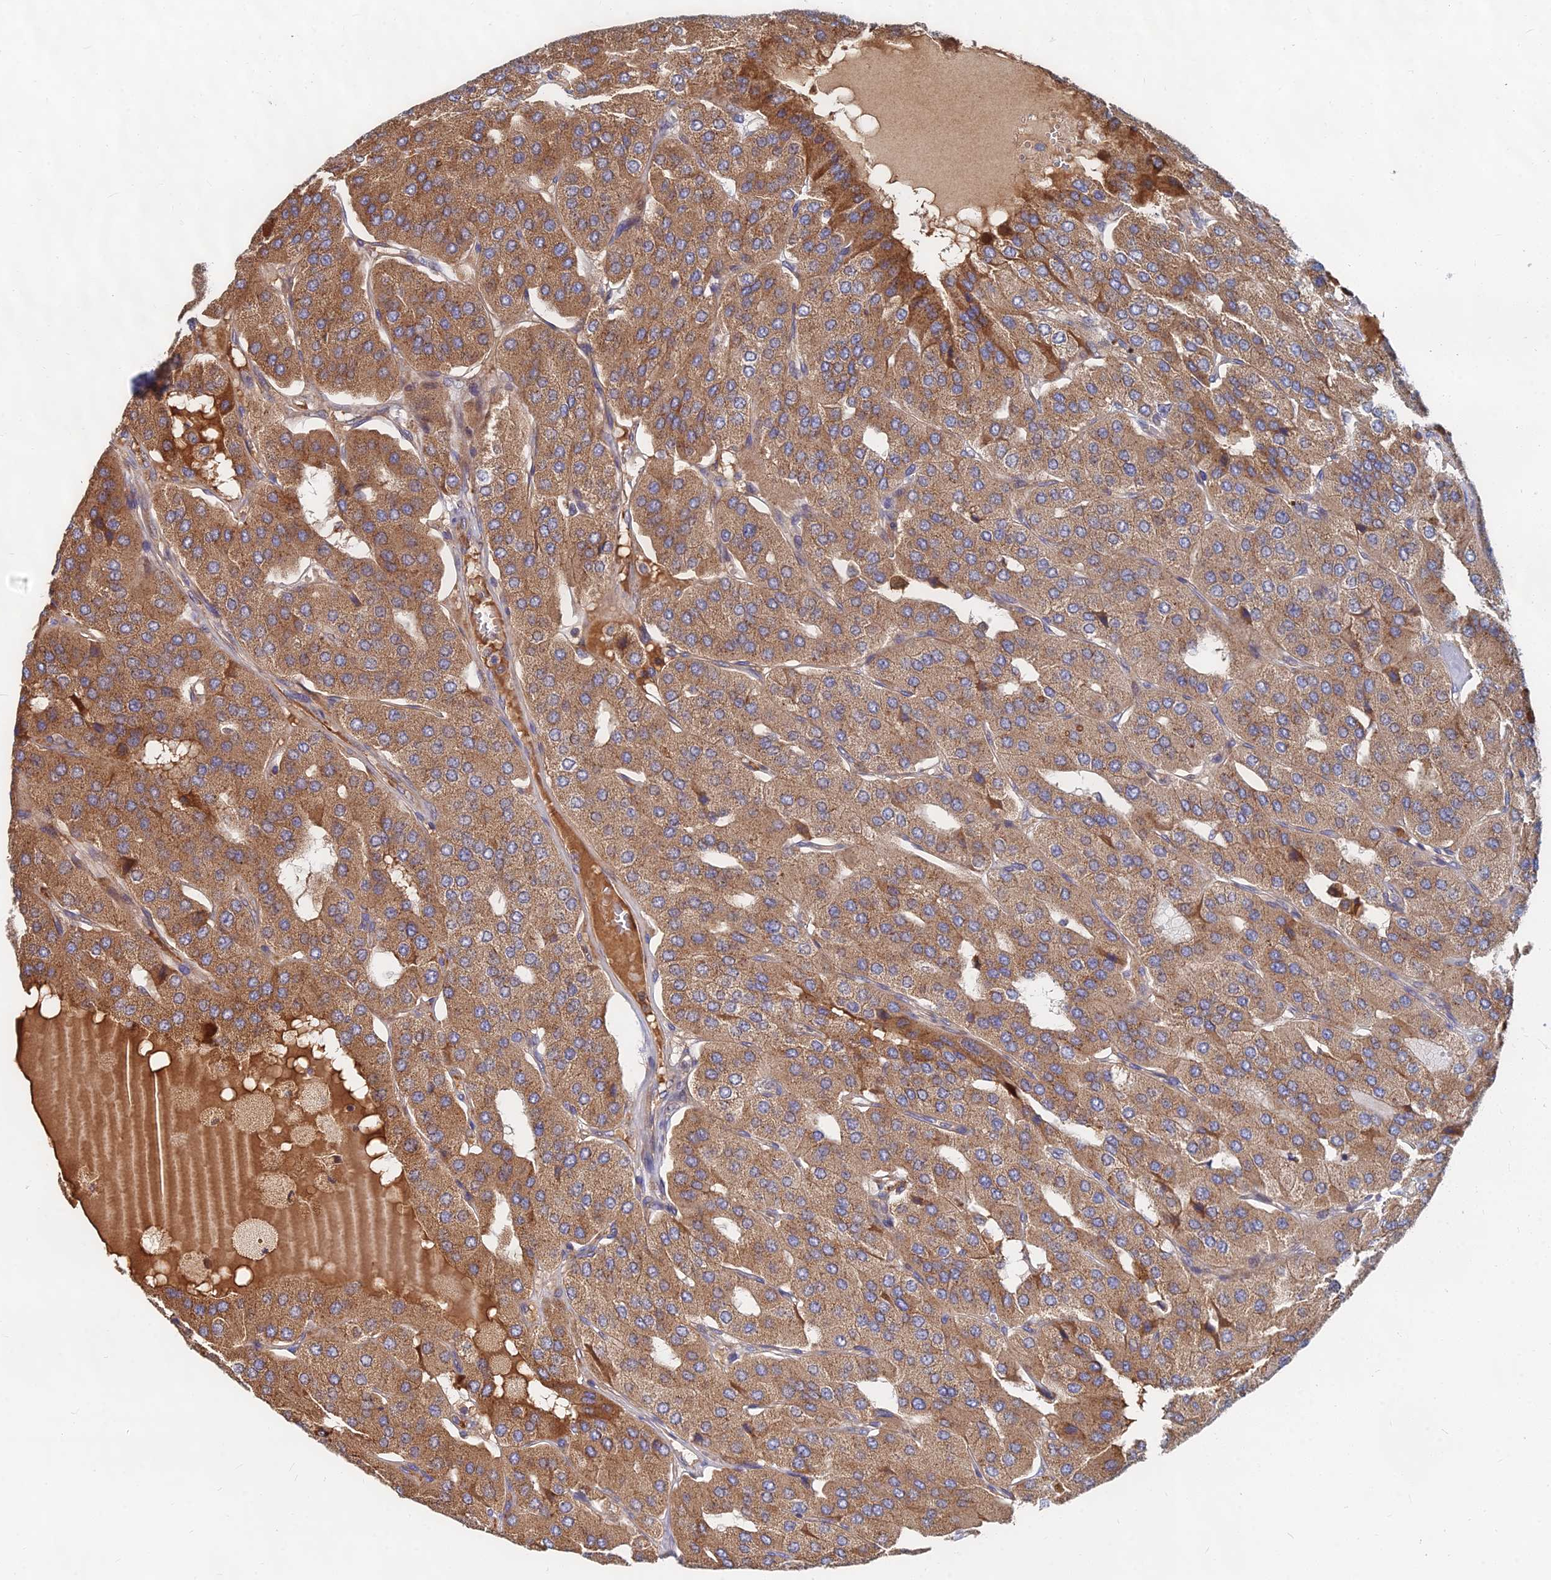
{"staining": {"intensity": "moderate", "quantity": ">75%", "location": "cytoplasmic/membranous"}, "tissue": "parathyroid gland", "cell_type": "Glandular cells", "image_type": "normal", "snomed": [{"axis": "morphology", "description": "Normal tissue, NOS"}, {"axis": "morphology", "description": "Adenoma, NOS"}, {"axis": "topography", "description": "Parathyroid gland"}], "caption": "Immunohistochemical staining of unremarkable human parathyroid gland reveals >75% levels of moderate cytoplasmic/membranous protein positivity in approximately >75% of glandular cells. (IHC, brightfield microscopy, high magnification).", "gene": "CCZ1B", "patient": {"sex": "female", "age": 86}}